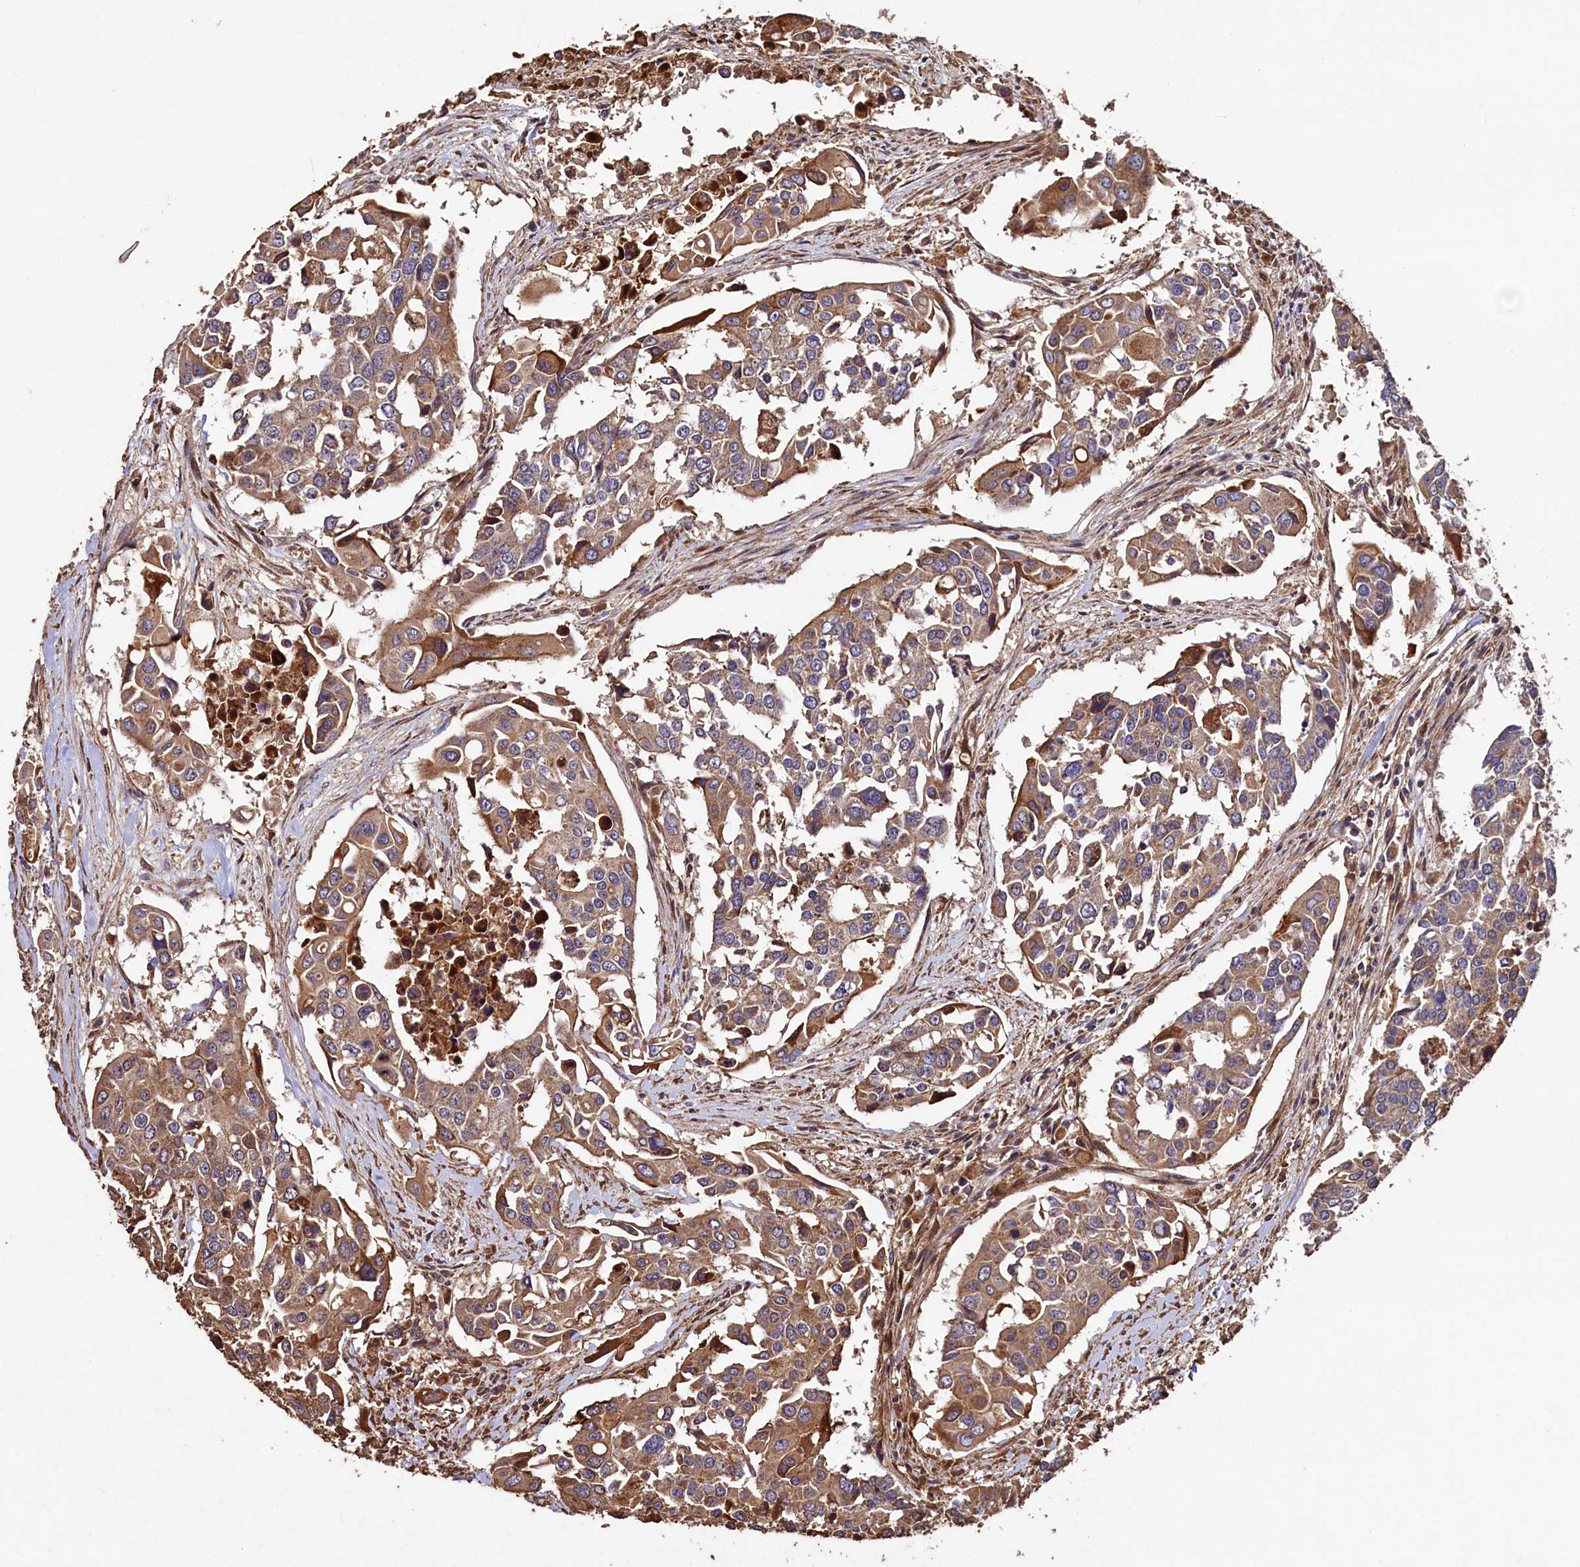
{"staining": {"intensity": "moderate", "quantity": "25%-75%", "location": "cytoplasmic/membranous"}, "tissue": "colorectal cancer", "cell_type": "Tumor cells", "image_type": "cancer", "snomed": [{"axis": "morphology", "description": "Adenocarcinoma, NOS"}, {"axis": "topography", "description": "Colon"}], "caption": "Protein staining of colorectal cancer (adenocarcinoma) tissue demonstrates moderate cytoplasmic/membranous staining in approximately 25%-75% of tumor cells.", "gene": "TMEM98", "patient": {"sex": "male", "age": 77}}